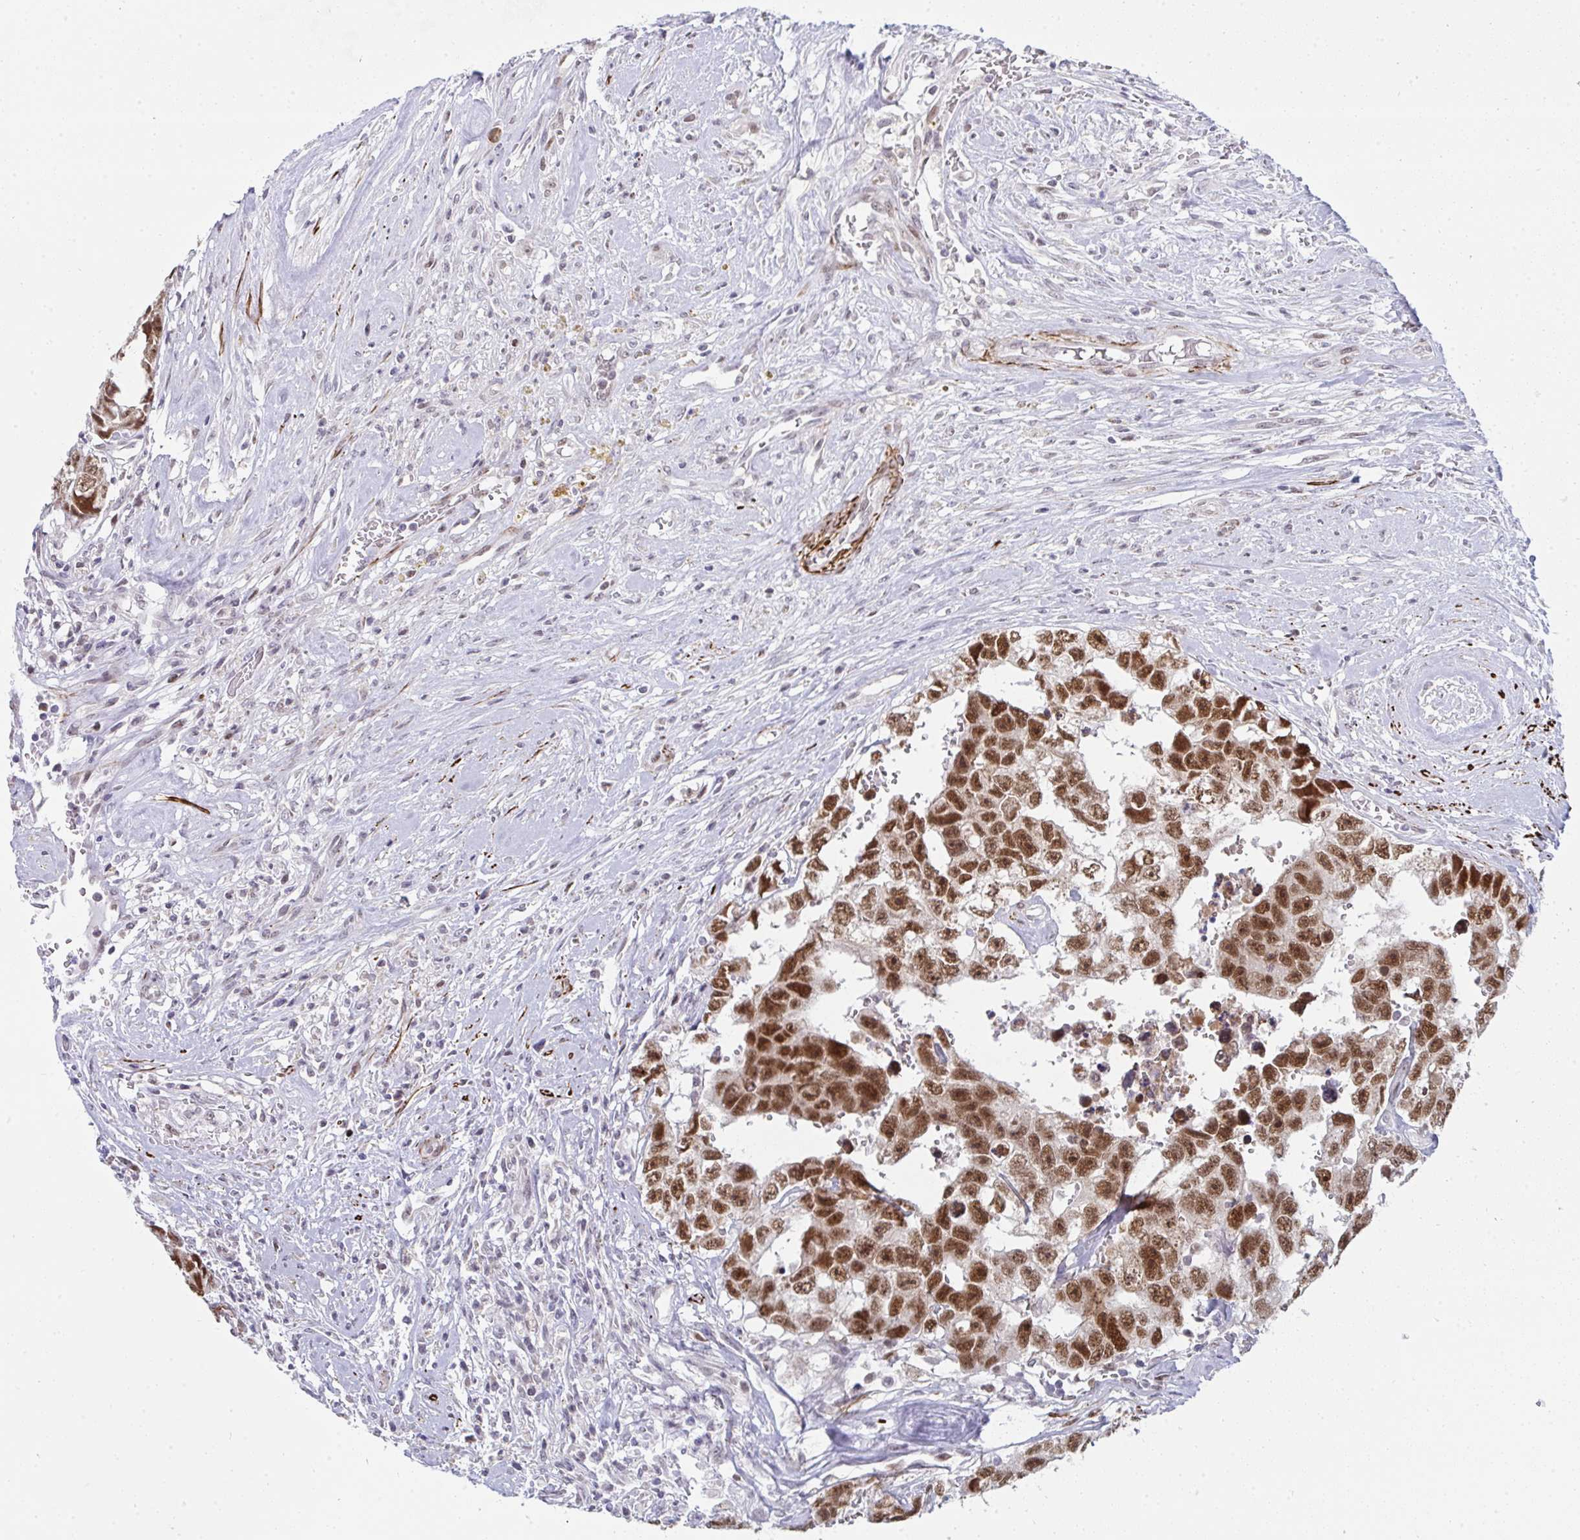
{"staining": {"intensity": "moderate", "quantity": ">75%", "location": "nuclear"}, "tissue": "testis cancer", "cell_type": "Tumor cells", "image_type": "cancer", "snomed": [{"axis": "morphology", "description": "Carcinoma, Embryonal, NOS"}, {"axis": "topography", "description": "Testis"}], "caption": "The photomicrograph shows staining of embryonal carcinoma (testis), revealing moderate nuclear protein staining (brown color) within tumor cells. Nuclei are stained in blue.", "gene": "GINS2", "patient": {"sex": "male", "age": 22}}